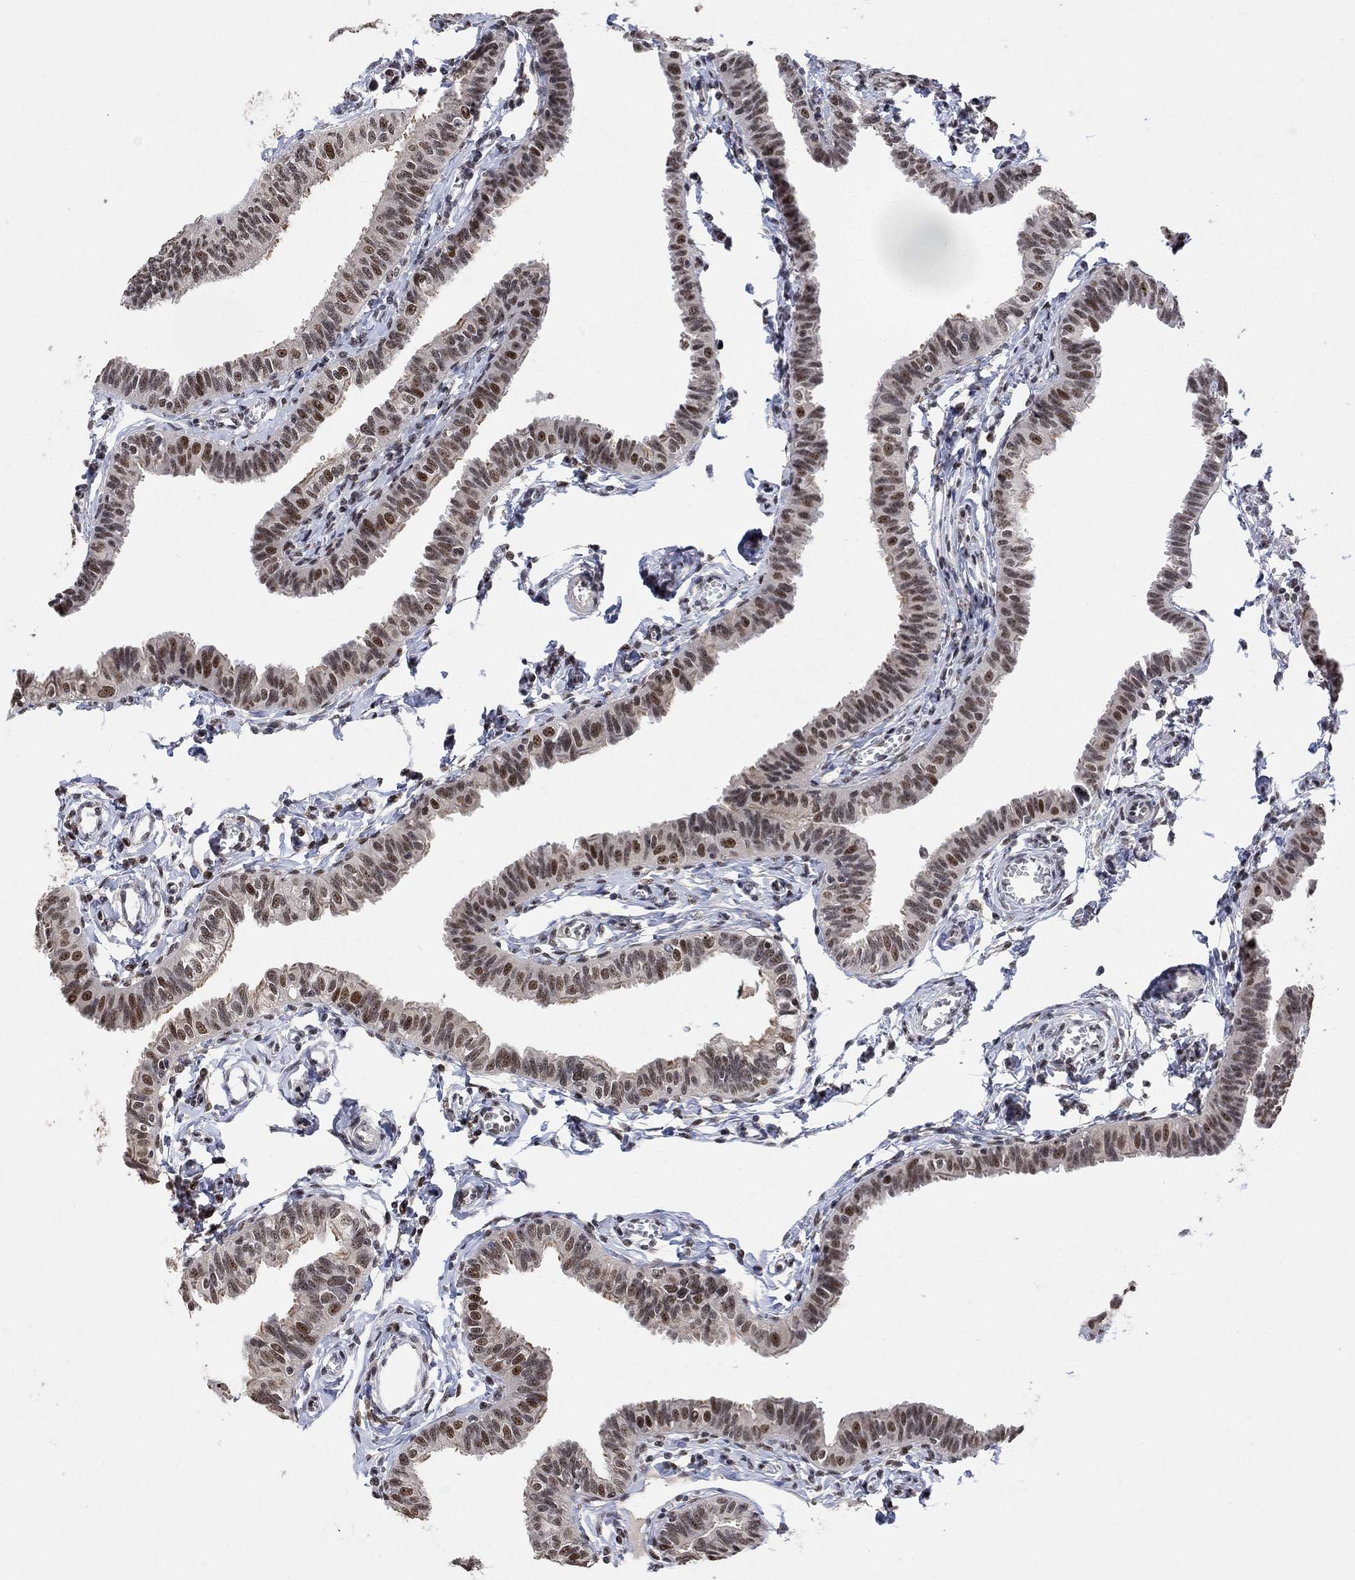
{"staining": {"intensity": "strong", "quantity": "<25%", "location": "nuclear"}, "tissue": "fallopian tube", "cell_type": "Glandular cells", "image_type": "normal", "snomed": [{"axis": "morphology", "description": "Normal tissue, NOS"}, {"axis": "topography", "description": "Fallopian tube"}], "caption": "Immunohistochemistry of normal fallopian tube shows medium levels of strong nuclear positivity in about <25% of glandular cells.", "gene": "E4F1", "patient": {"sex": "female", "age": 54}}